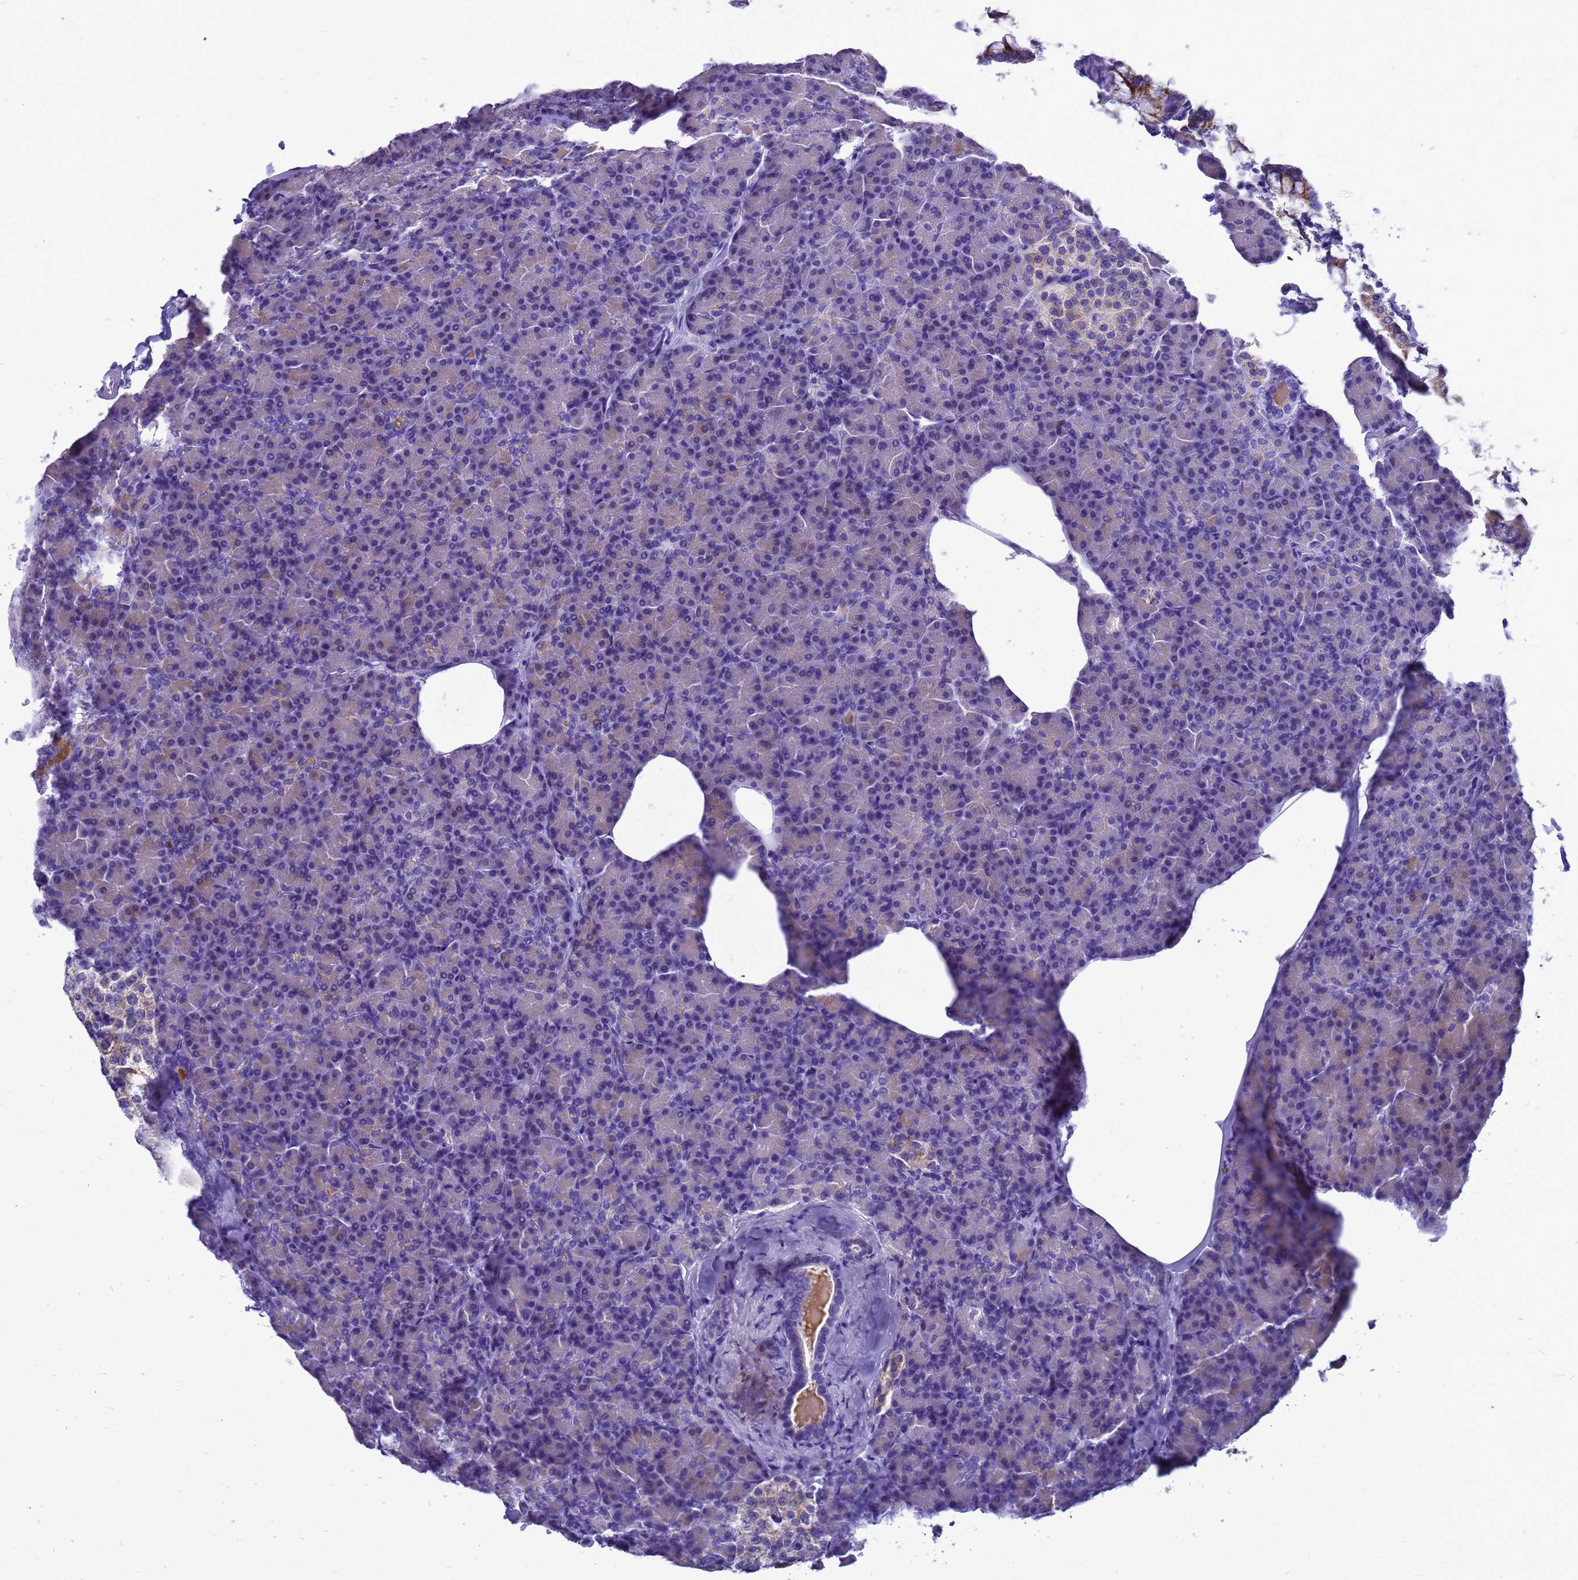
{"staining": {"intensity": "weak", "quantity": "<25%", "location": "cytoplasmic/membranous"}, "tissue": "pancreas", "cell_type": "Exocrine glandular cells", "image_type": "normal", "snomed": [{"axis": "morphology", "description": "Normal tissue, NOS"}, {"axis": "topography", "description": "Pancreas"}], "caption": "This is an immunohistochemistry (IHC) image of unremarkable pancreas. There is no expression in exocrine glandular cells.", "gene": "OR52E2", "patient": {"sex": "female", "age": 43}}